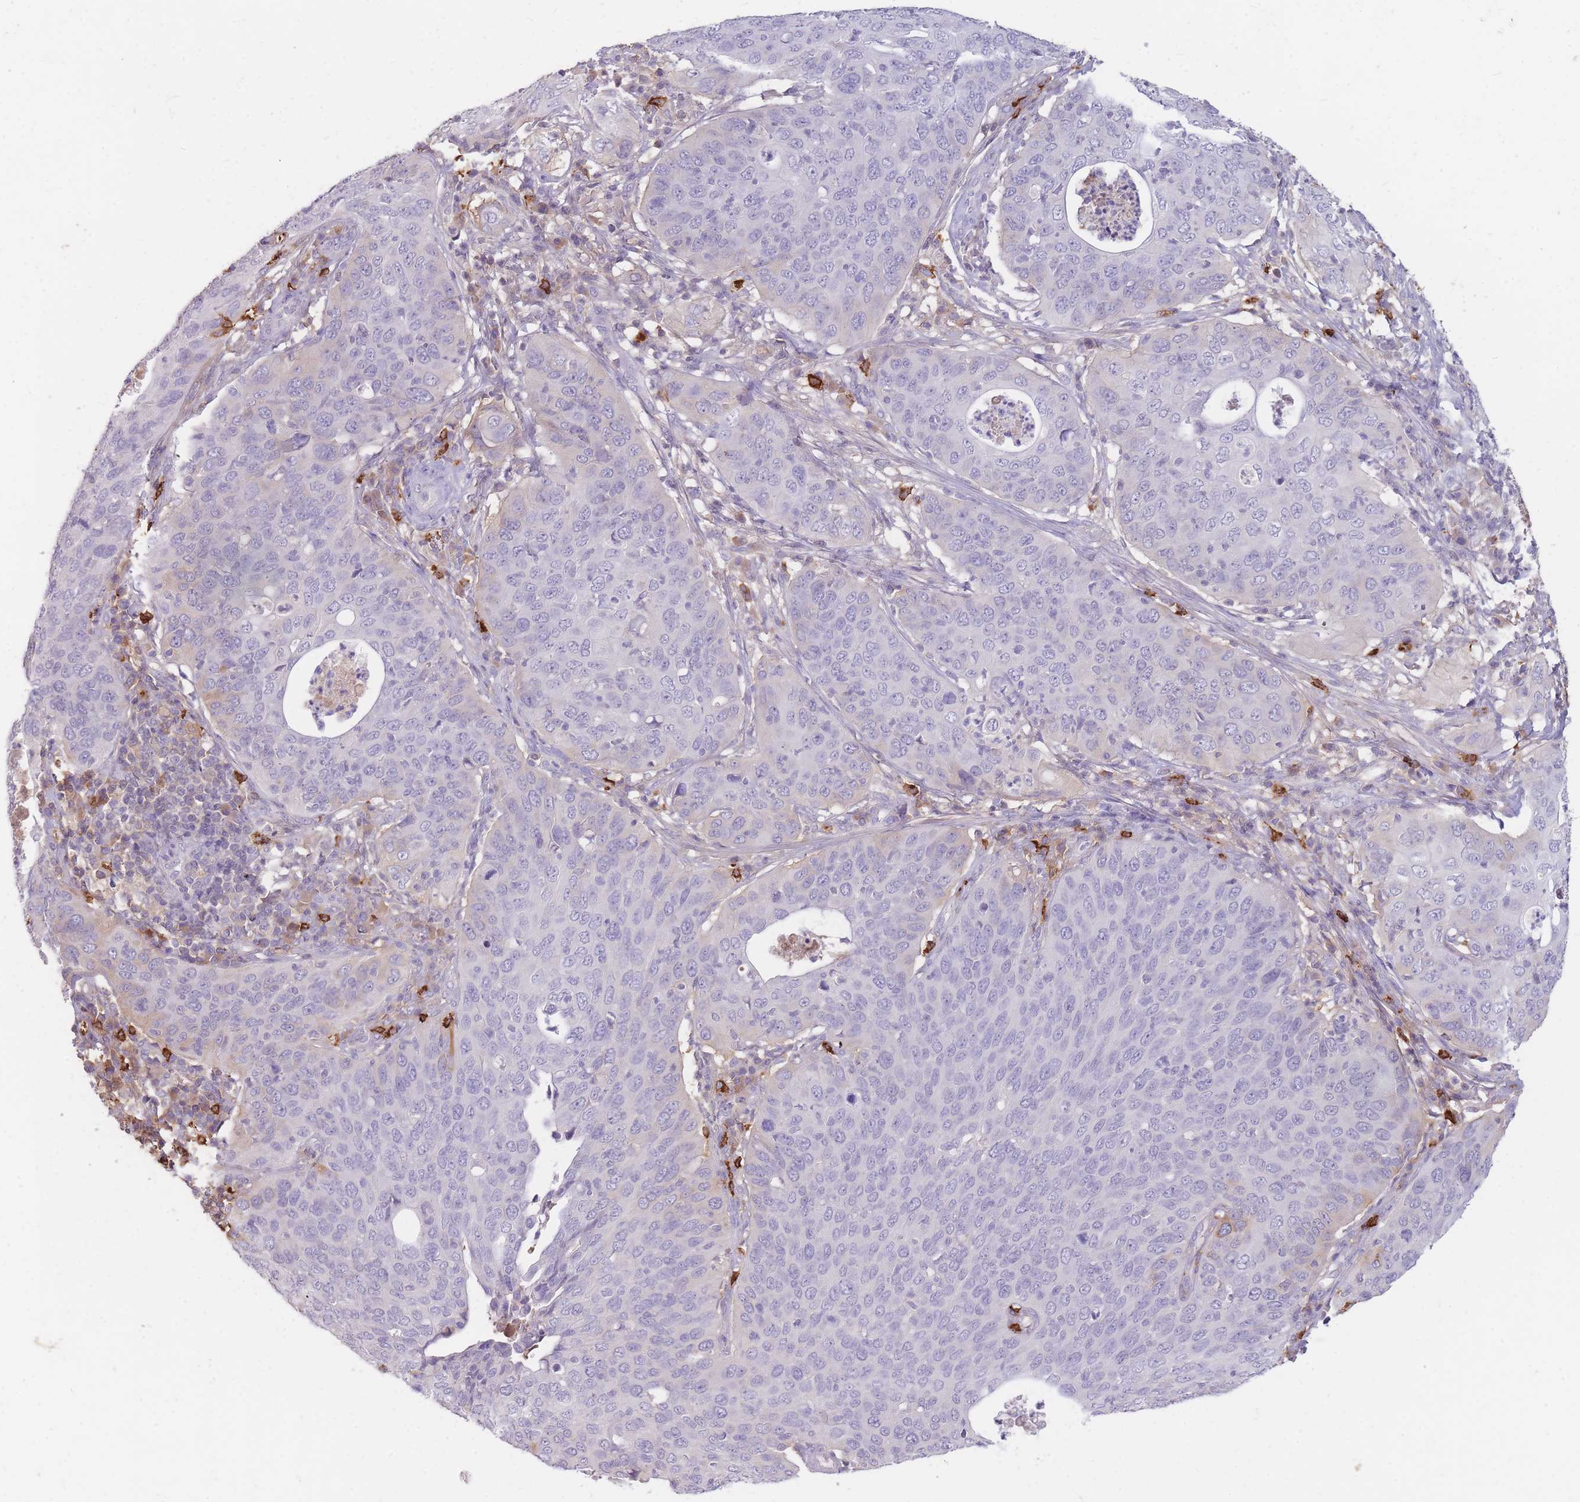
{"staining": {"intensity": "negative", "quantity": "none", "location": "none"}, "tissue": "cervical cancer", "cell_type": "Tumor cells", "image_type": "cancer", "snomed": [{"axis": "morphology", "description": "Squamous cell carcinoma, NOS"}, {"axis": "topography", "description": "Cervix"}], "caption": "Tumor cells show no significant protein expression in cervical cancer (squamous cell carcinoma). The staining was performed using DAB to visualize the protein expression in brown, while the nuclei were stained in blue with hematoxylin (Magnification: 20x).", "gene": "TPSD1", "patient": {"sex": "female", "age": 36}}